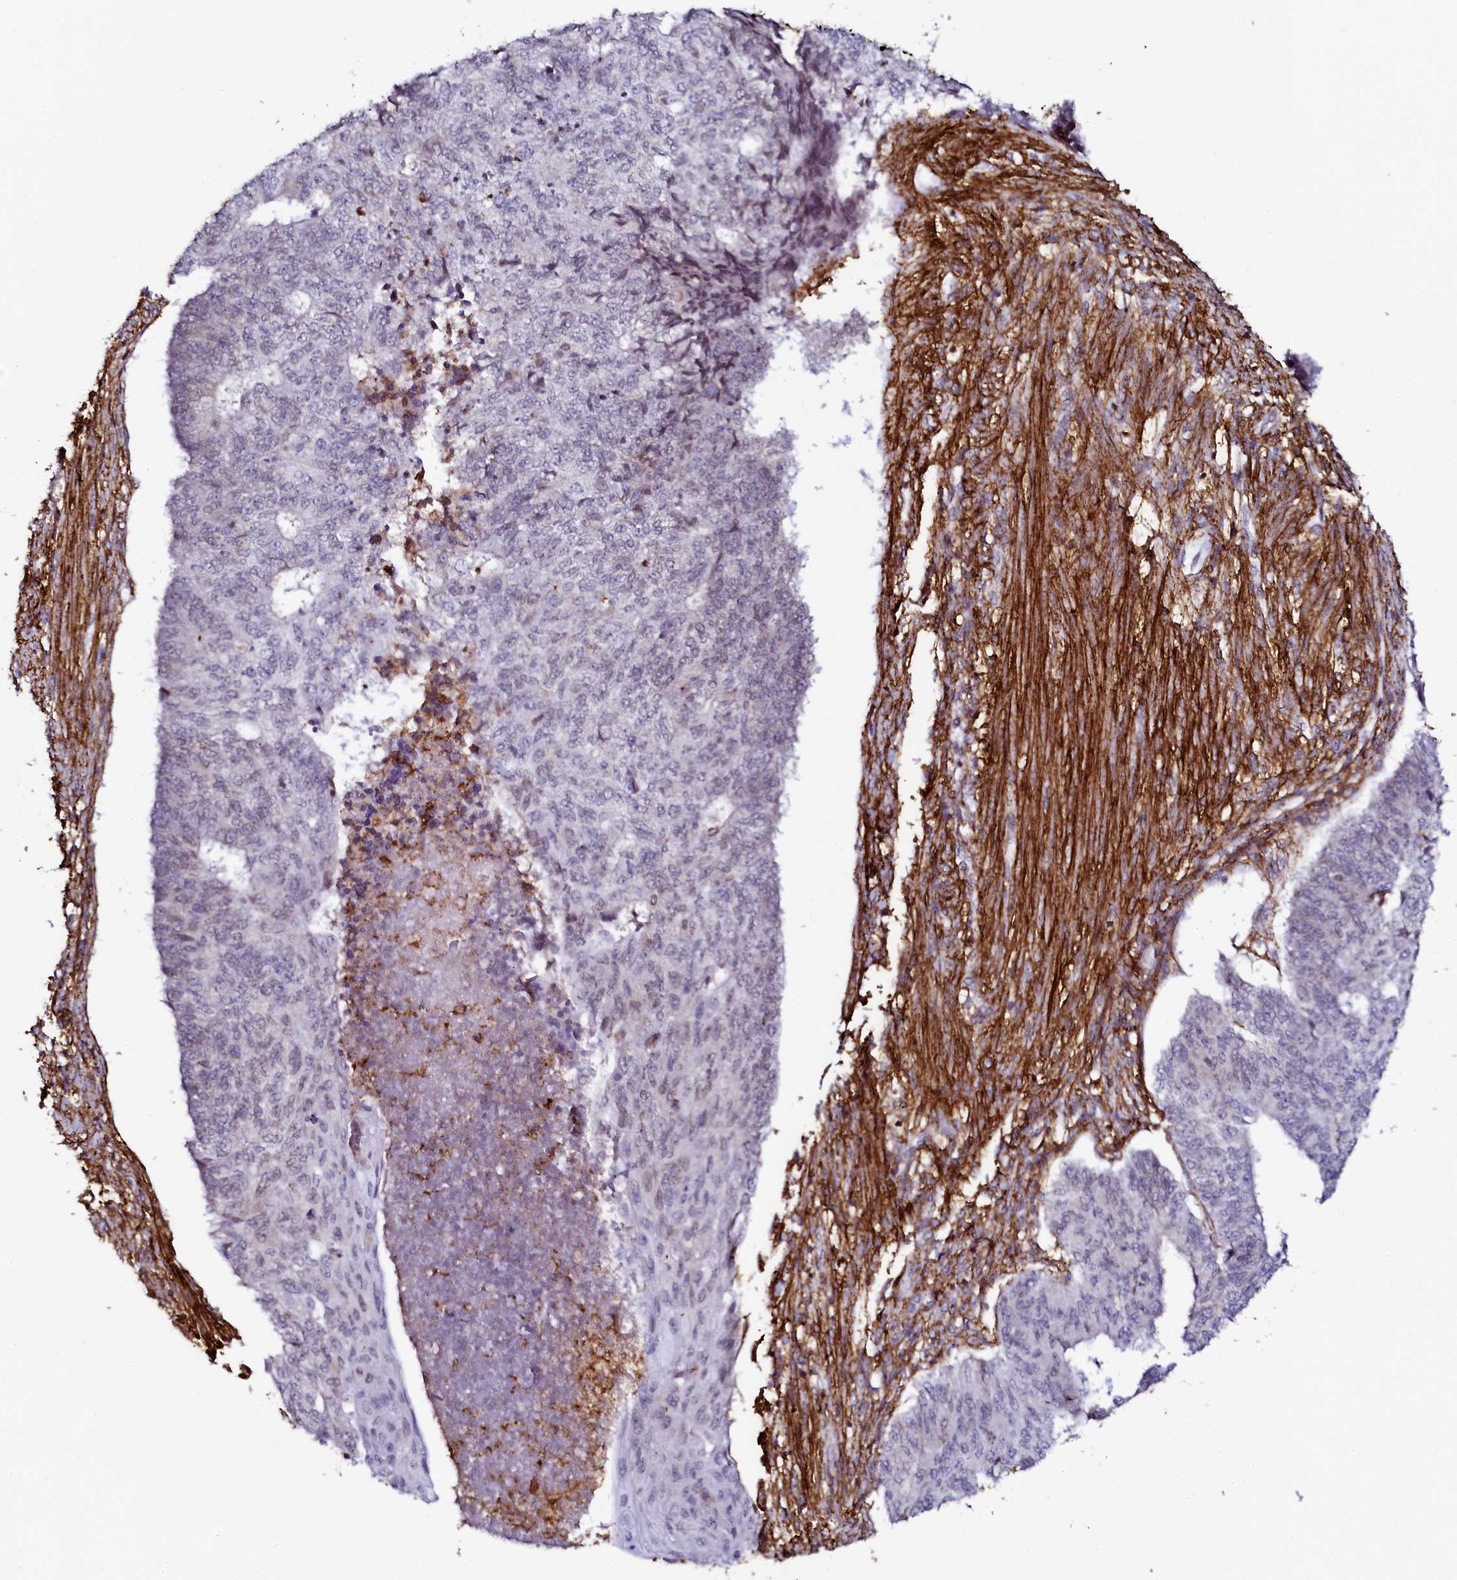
{"staining": {"intensity": "negative", "quantity": "none", "location": "none"}, "tissue": "endometrial cancer", "cell_type": "Tumor cells", "image_type": "cancer", "snomed": [{"axis": "morphology", "description": "Adenocarcinoma, NOS"}, {"axis": "topography", "description": "Endometrium"}], "caption": "The photomicrograph displays no staining of tumor cells in endometrial cancer.", "gene": "AAAS", "patient": {"sex": "female", "age": 32}}